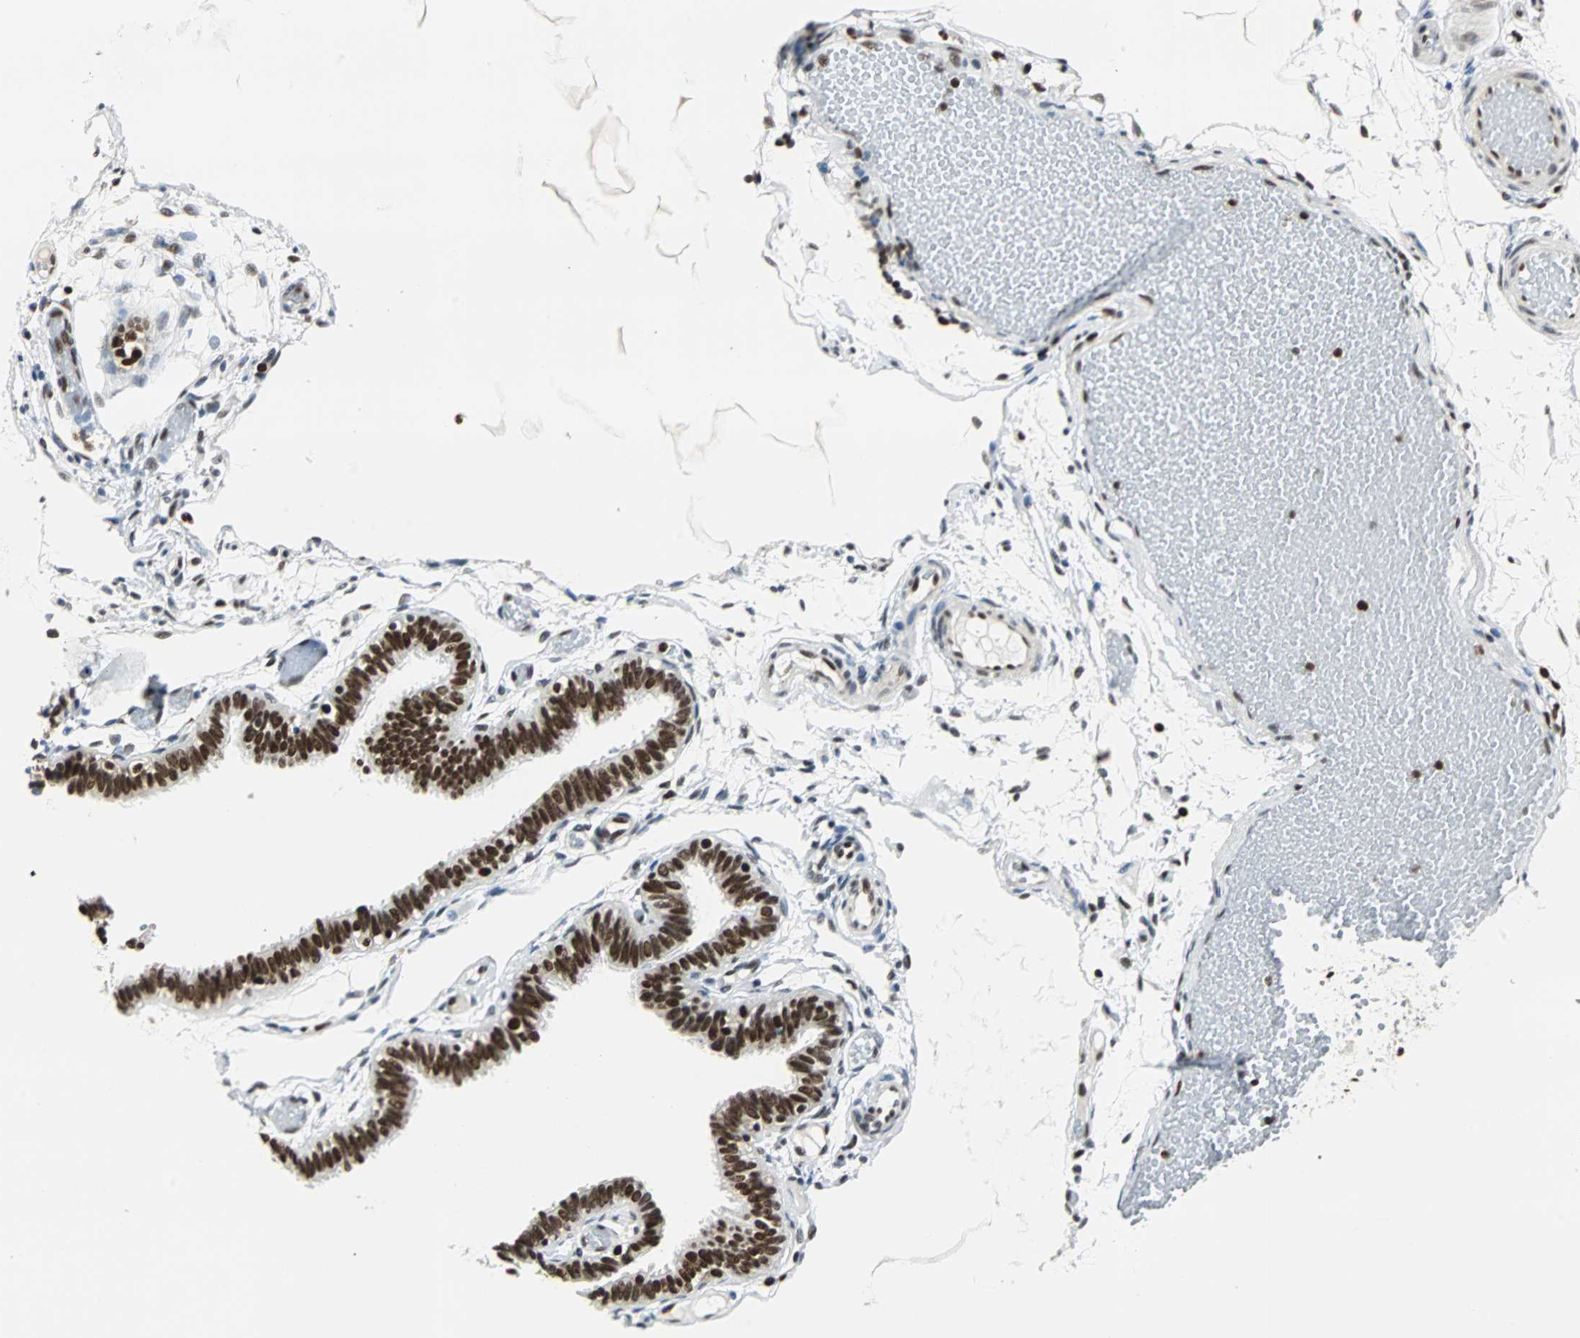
{"staining": {"intensity": "strong", "quantity": ">75%", "location": "nuclear"}, "tissue": "fallopian tube", "cell_type": "Glandular cells", "image_type": "normal", "snomed": [{"axis": "morphology", "description": "Normal tissue, NOS"}, {"axis": "topography", "description": "Fallopian tube"}], "caption": "Protein expression analysis of normal human fallopian tube reveals strong nuclear staining in approximately >75% of glandular cells. (Stains: DAB (3,3'-diaminobenzidine) in brown, nuclei in blue, Microscopy: brightfield microscopy at high magnification).", "gene": "XRCC4", "patient": {"sex": "female", "age": 29}}